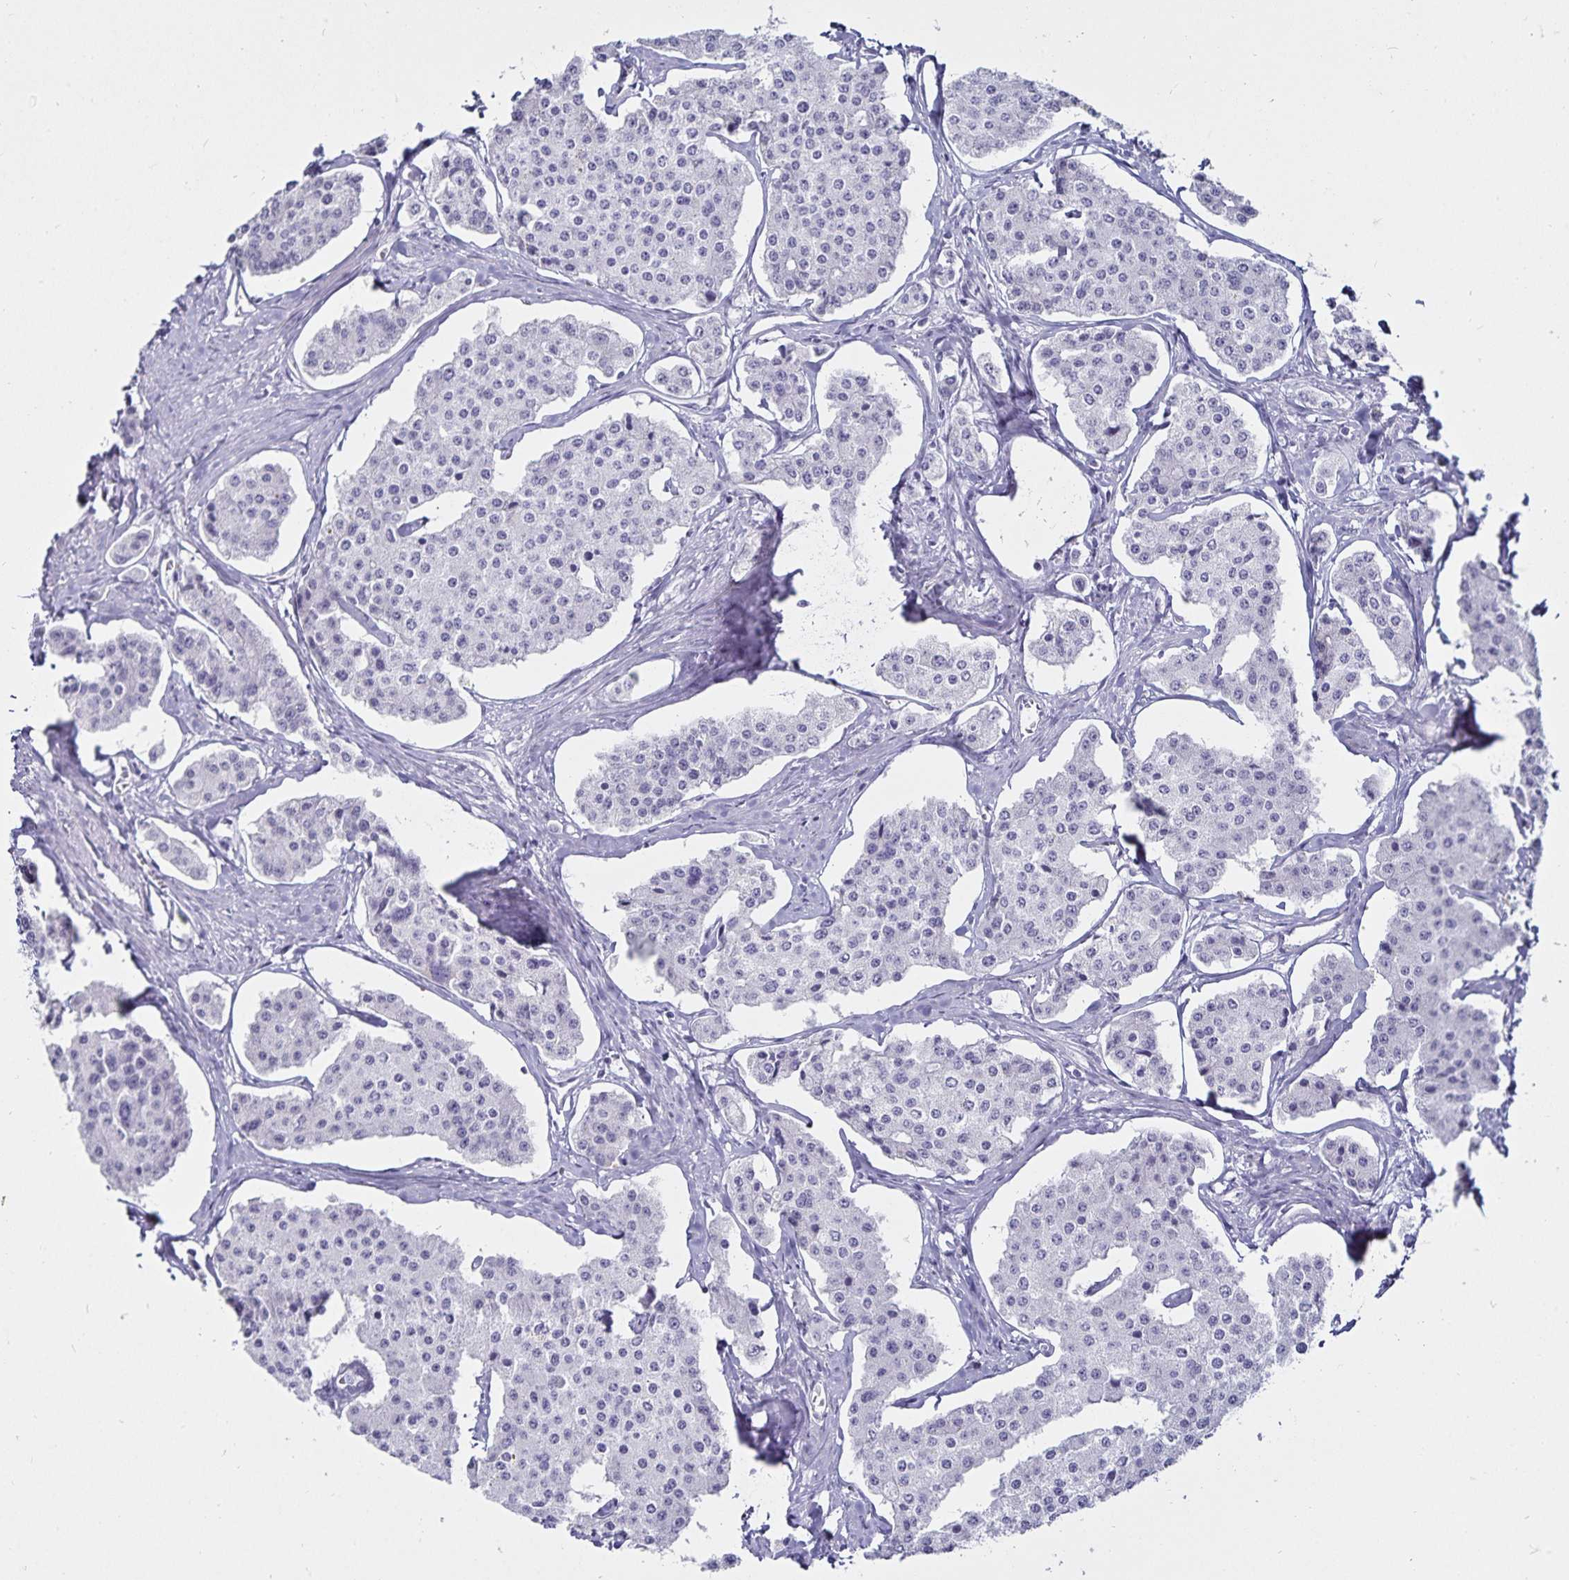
{"staining": {"intensity": "negative", "quantity": "none", "location": "none"}, "tissue": "carcinoid", "cell_type": "Tumor cells", "image_type": "cancer", "snomed": [{"axis": "morphology", "description": "Carcinoid, malignant, NOS"}, {"axis": "topography", "description": "Small intestine"}], "caption": "A histopathology image of human carcinoid (malignant) is negative for staining in tumor cells. (DAB (3,3'-diaminobenzidine) immunohistochemistry (IHC) visualized using brightfield microscopy, high magnification).", "gene": "DEFA6", "patient": {"sex": "female", "age": 65}}